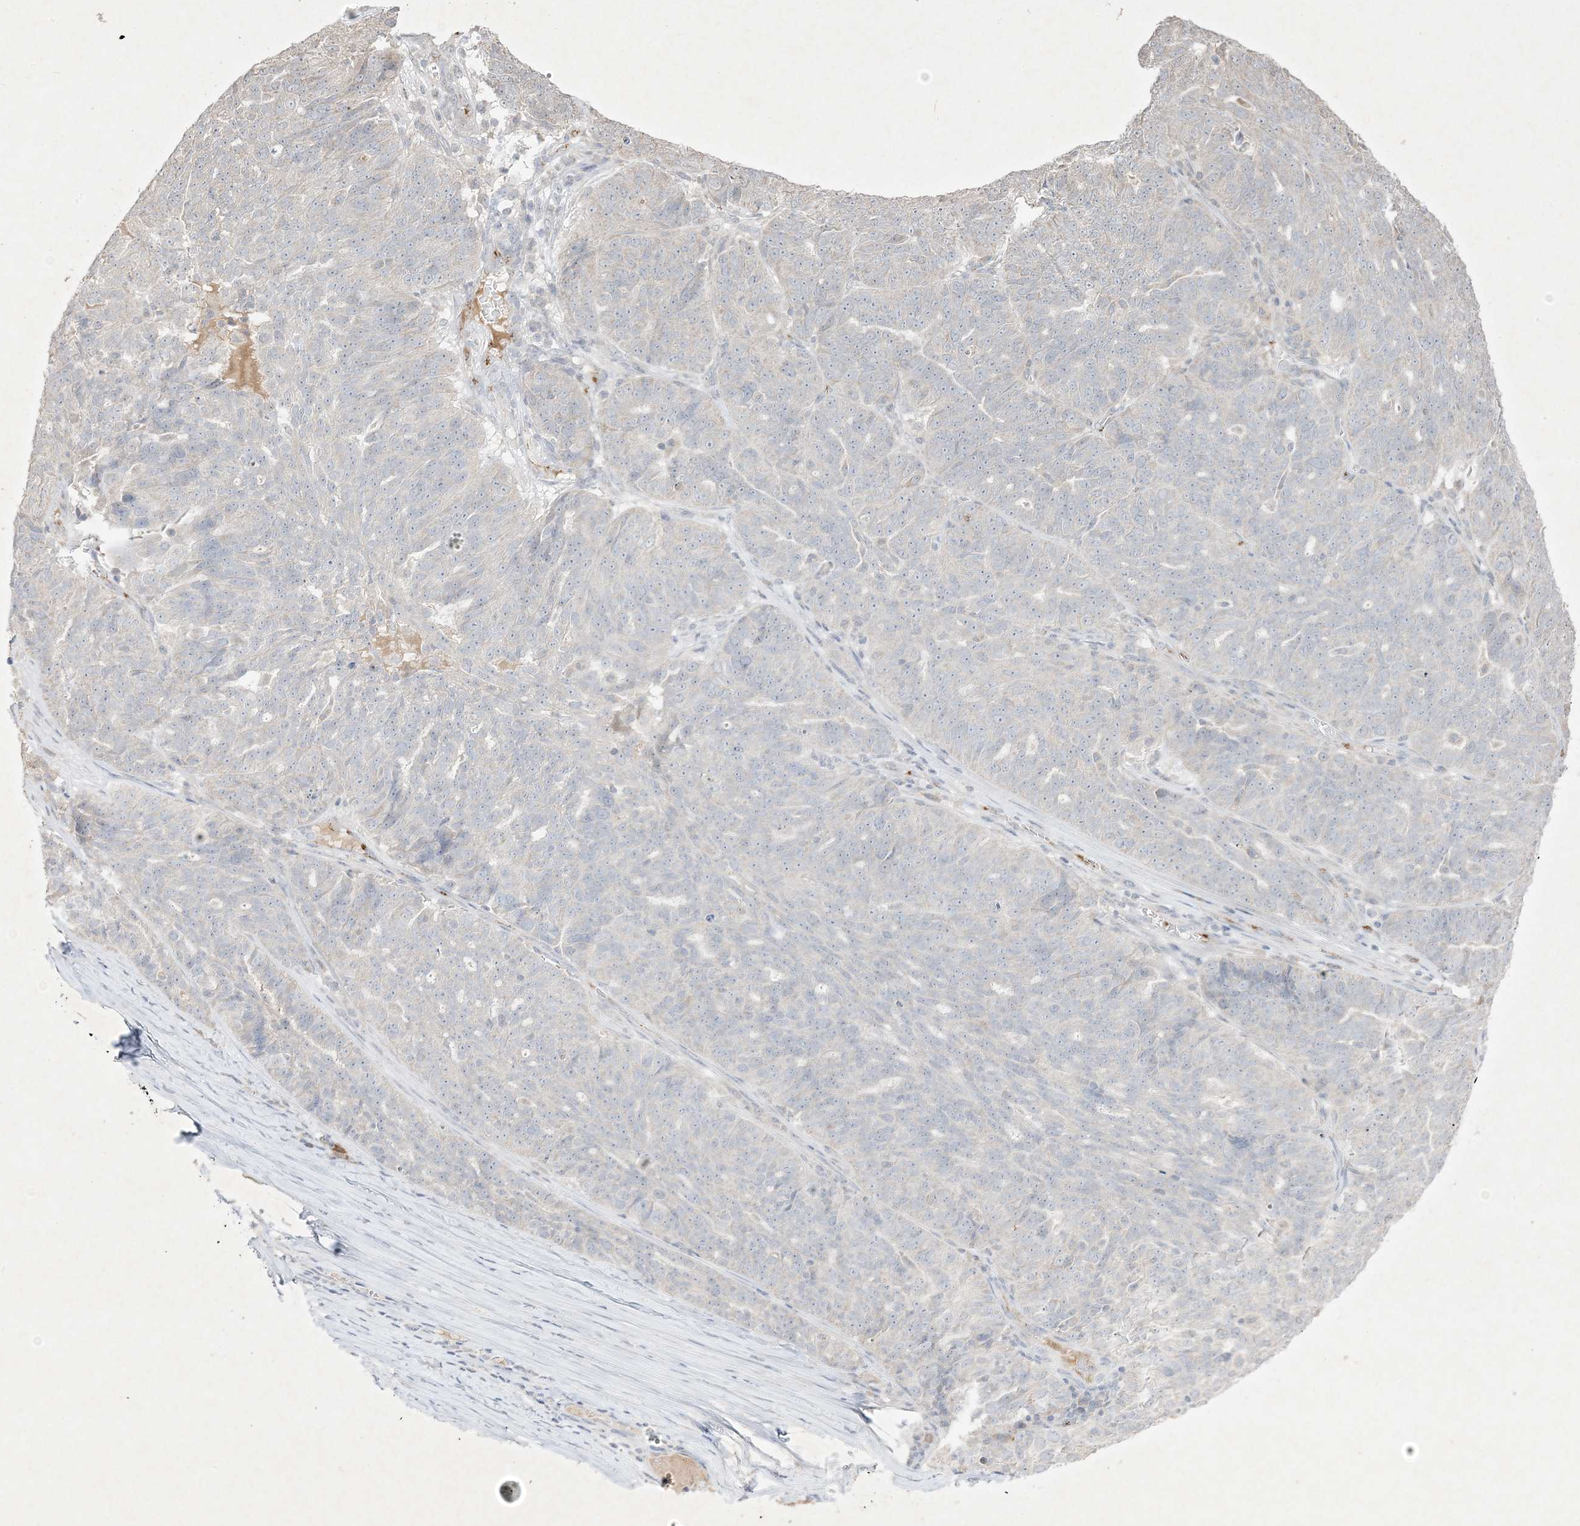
{"staining": {"intensity": "negative", "quantity": "none", "location": "none"}, "tissue": "ovarian cancer", "cell_type": "Tumor cells", "image_type": "cancer", "snomed": [{"axis": "morphology", "description": "Cystadenocarcinoma, serous, NOS"}, {"axis": "topography", "description": "Ovary"}], "caption": "Immunohistochemistry (IHC) image of neoplastic tissue: ovarian serous cystadenocarcinoma stained with DAB (3,3'-diaminobenzidine) demonstrates no significant protein expression in tumor cells.", "gene": "PRSS36", "patient": {"sex": "female", "age": 59}}